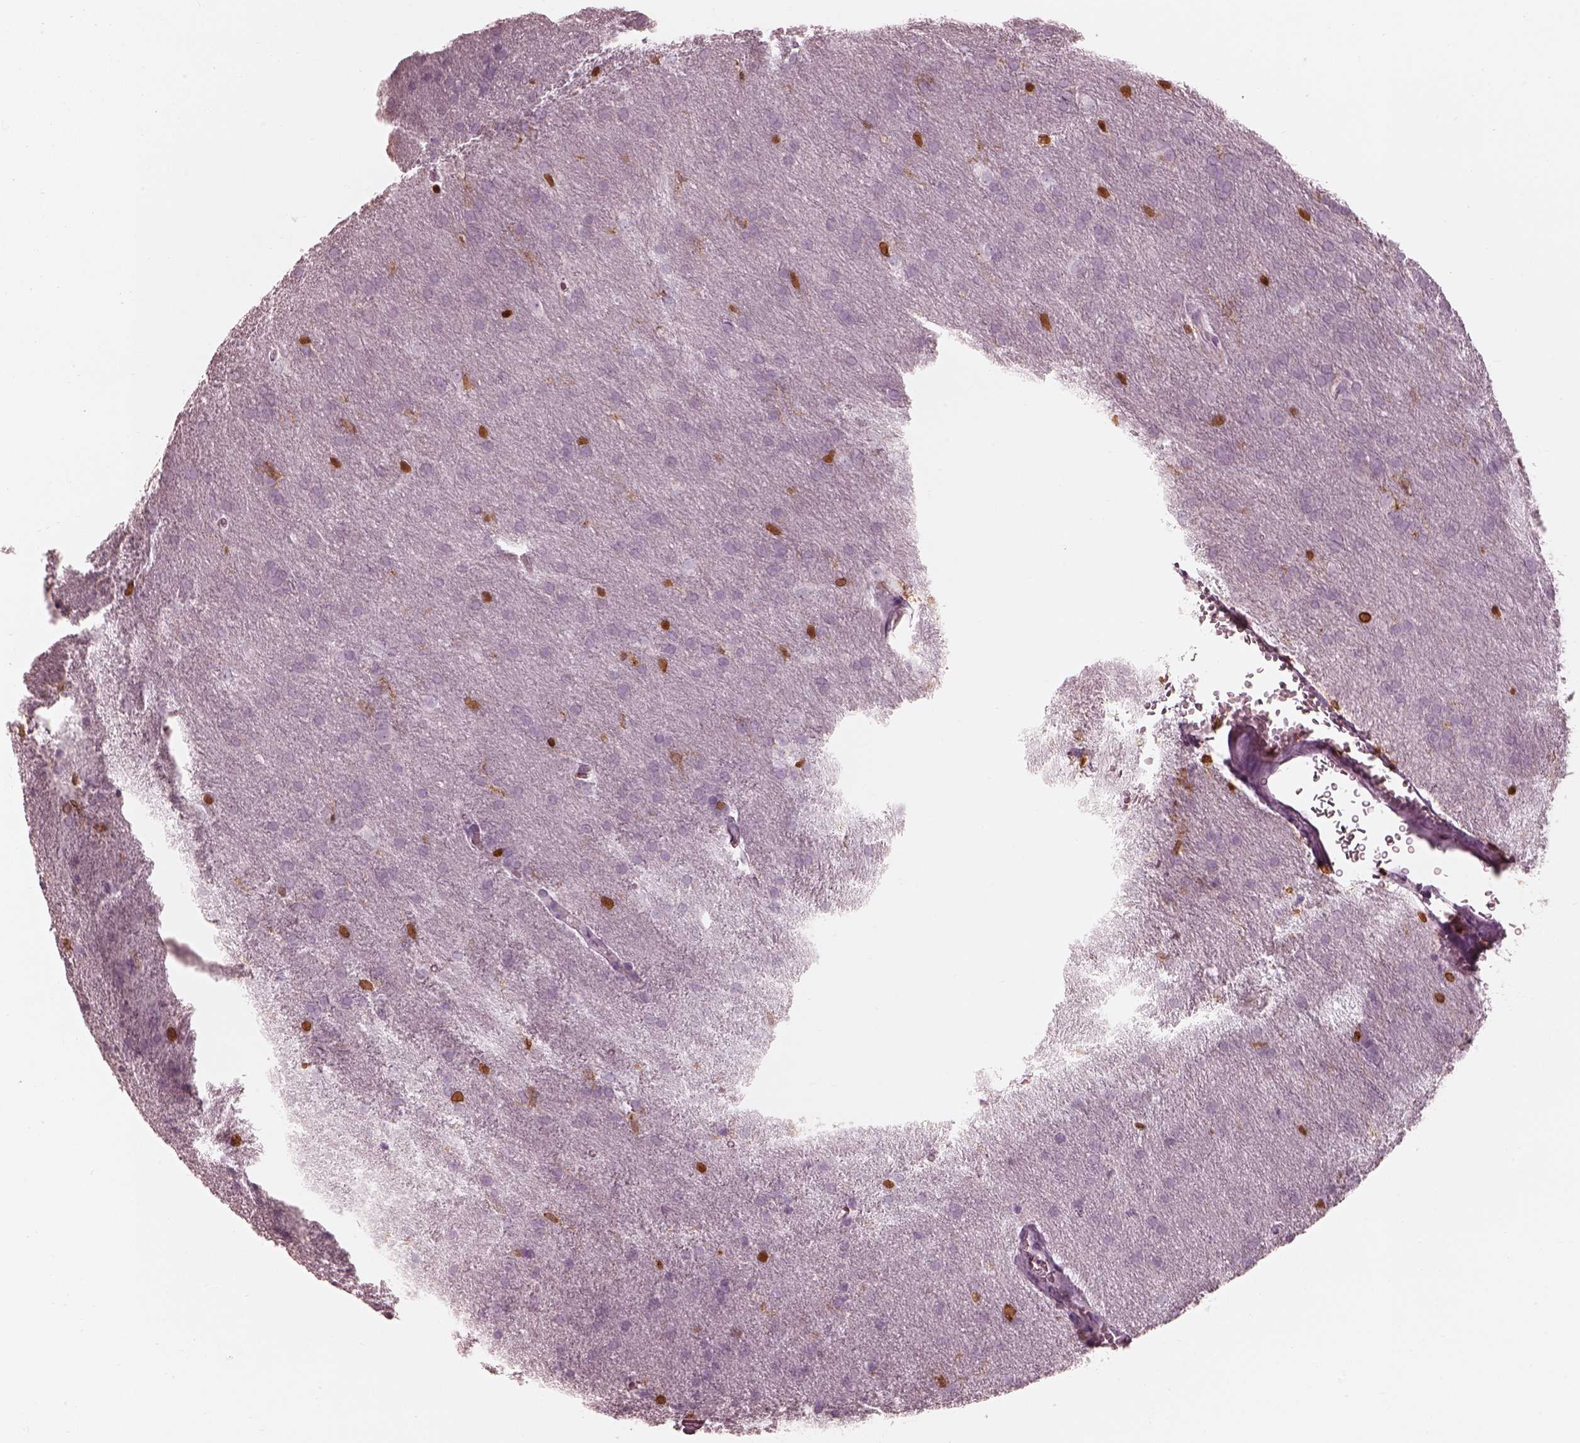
{"staining": {"intensity": "negative", "quantity": "none", "location": "none"}, "tissue": "glioma", "cell_type": "Tumor cells", "image_type": "cancer", "snomed": [{"axis": "morphology", "description": "Glioma, malignant, Low grade"}, {"axis": "topography", "description": "Brain"}], "caption": "Tumor cells are negative for protein expression in human malignant low-grade glioma. (DAB (3,3'-diaminobenzidine) immunohistochemistry visualized using brightfield microscopy, high magnification).", "gene": "ALOX5", "patient": {"sex": "female", "age": 32}}